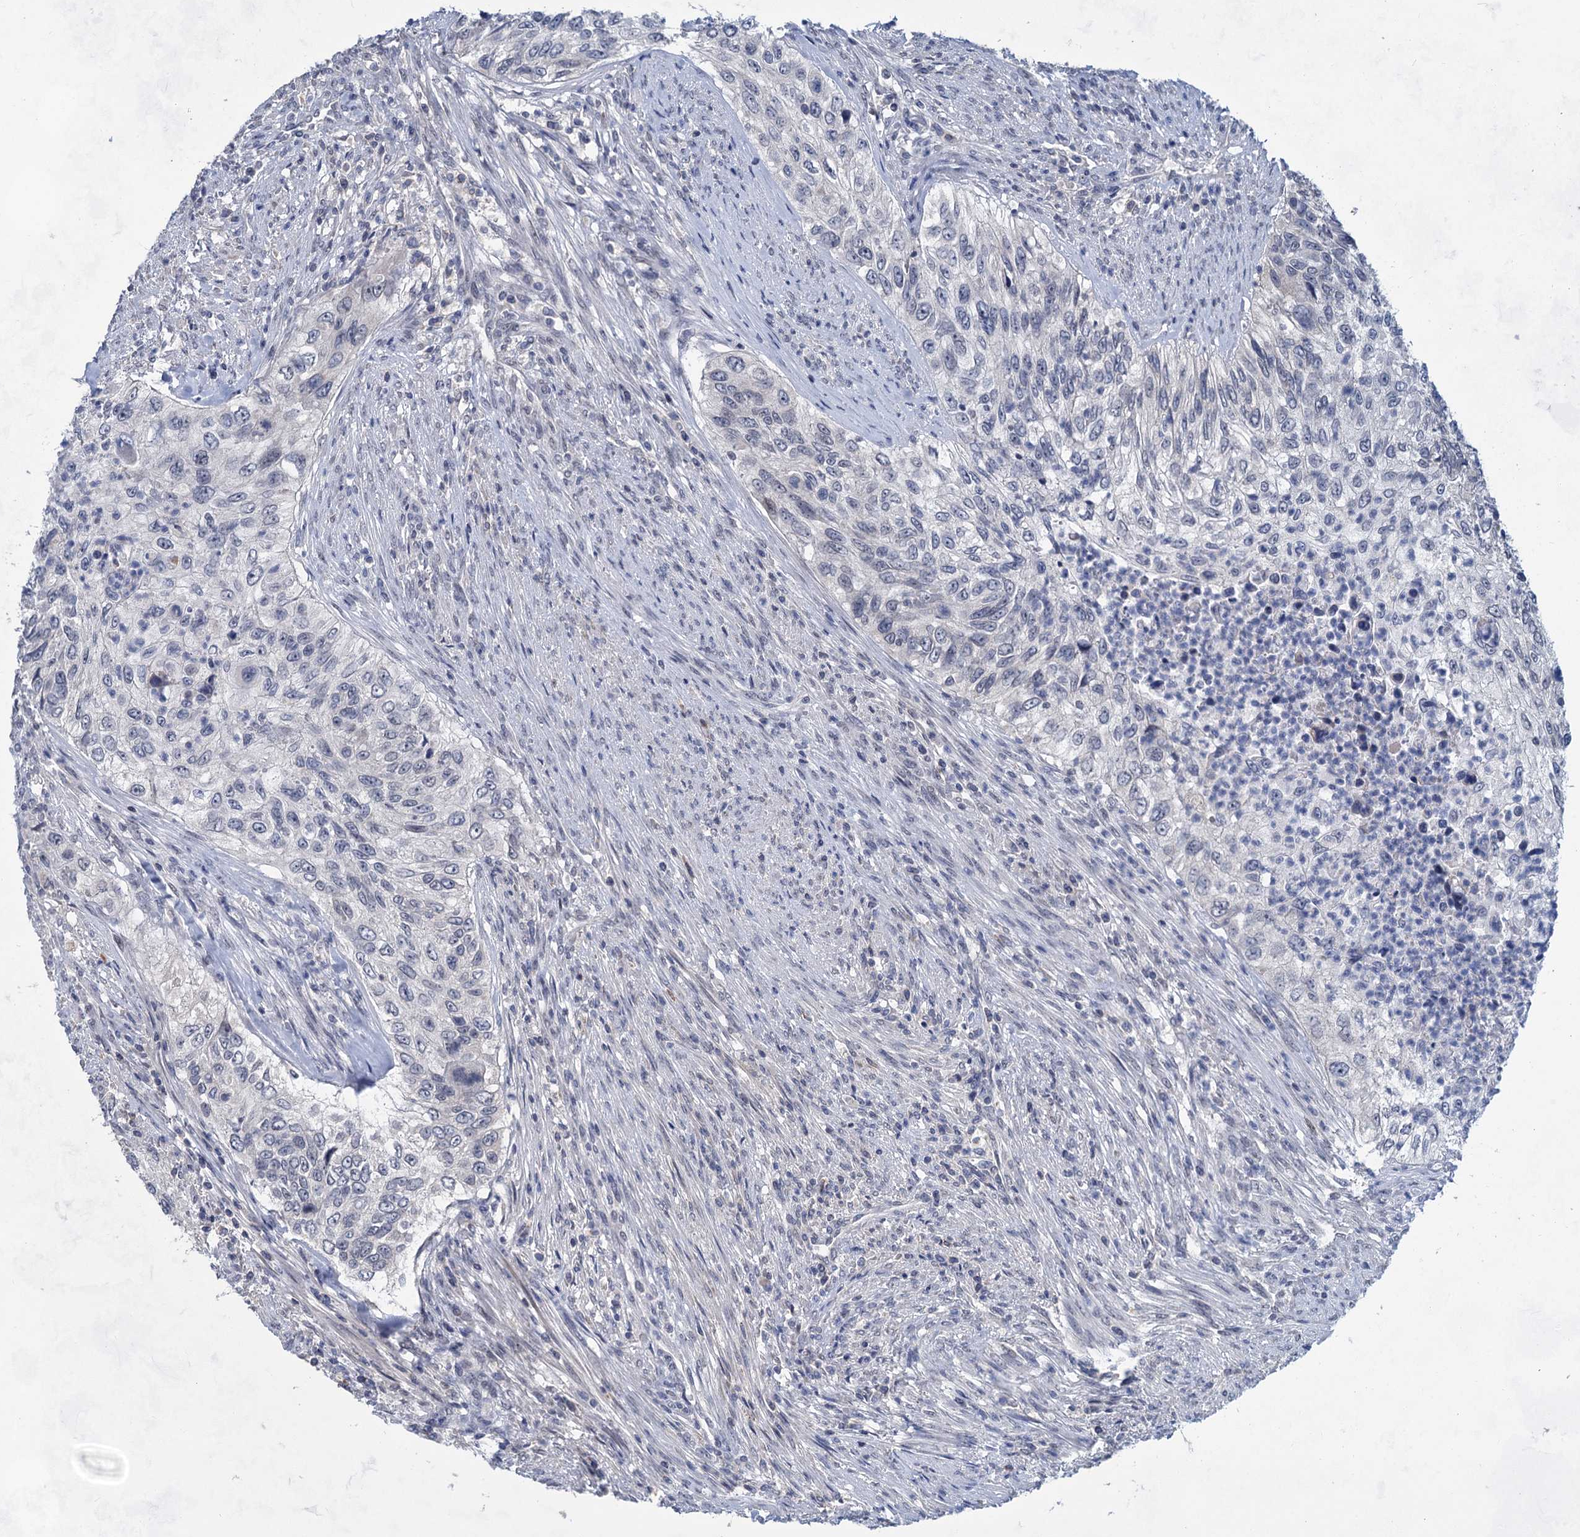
{"staining": {"intensity": "negative", "quantity": "none", "location": "none"}, "tissue": "urothelial cancer", "cell_type": "Tumor cells", "image_type": "cancer", "snomed": [{"axis": "morphology", "description": "Urothelial carcinoma, High grade"}, {"axis": "topography", "description": "Urinary bladder"}], "caption": "Tumor cells show no significant protein staining in urothelial cancer. Nuclei are stained in blue.", "gene": "TTC17", "patient": {"sex": "female", "age": 60}}